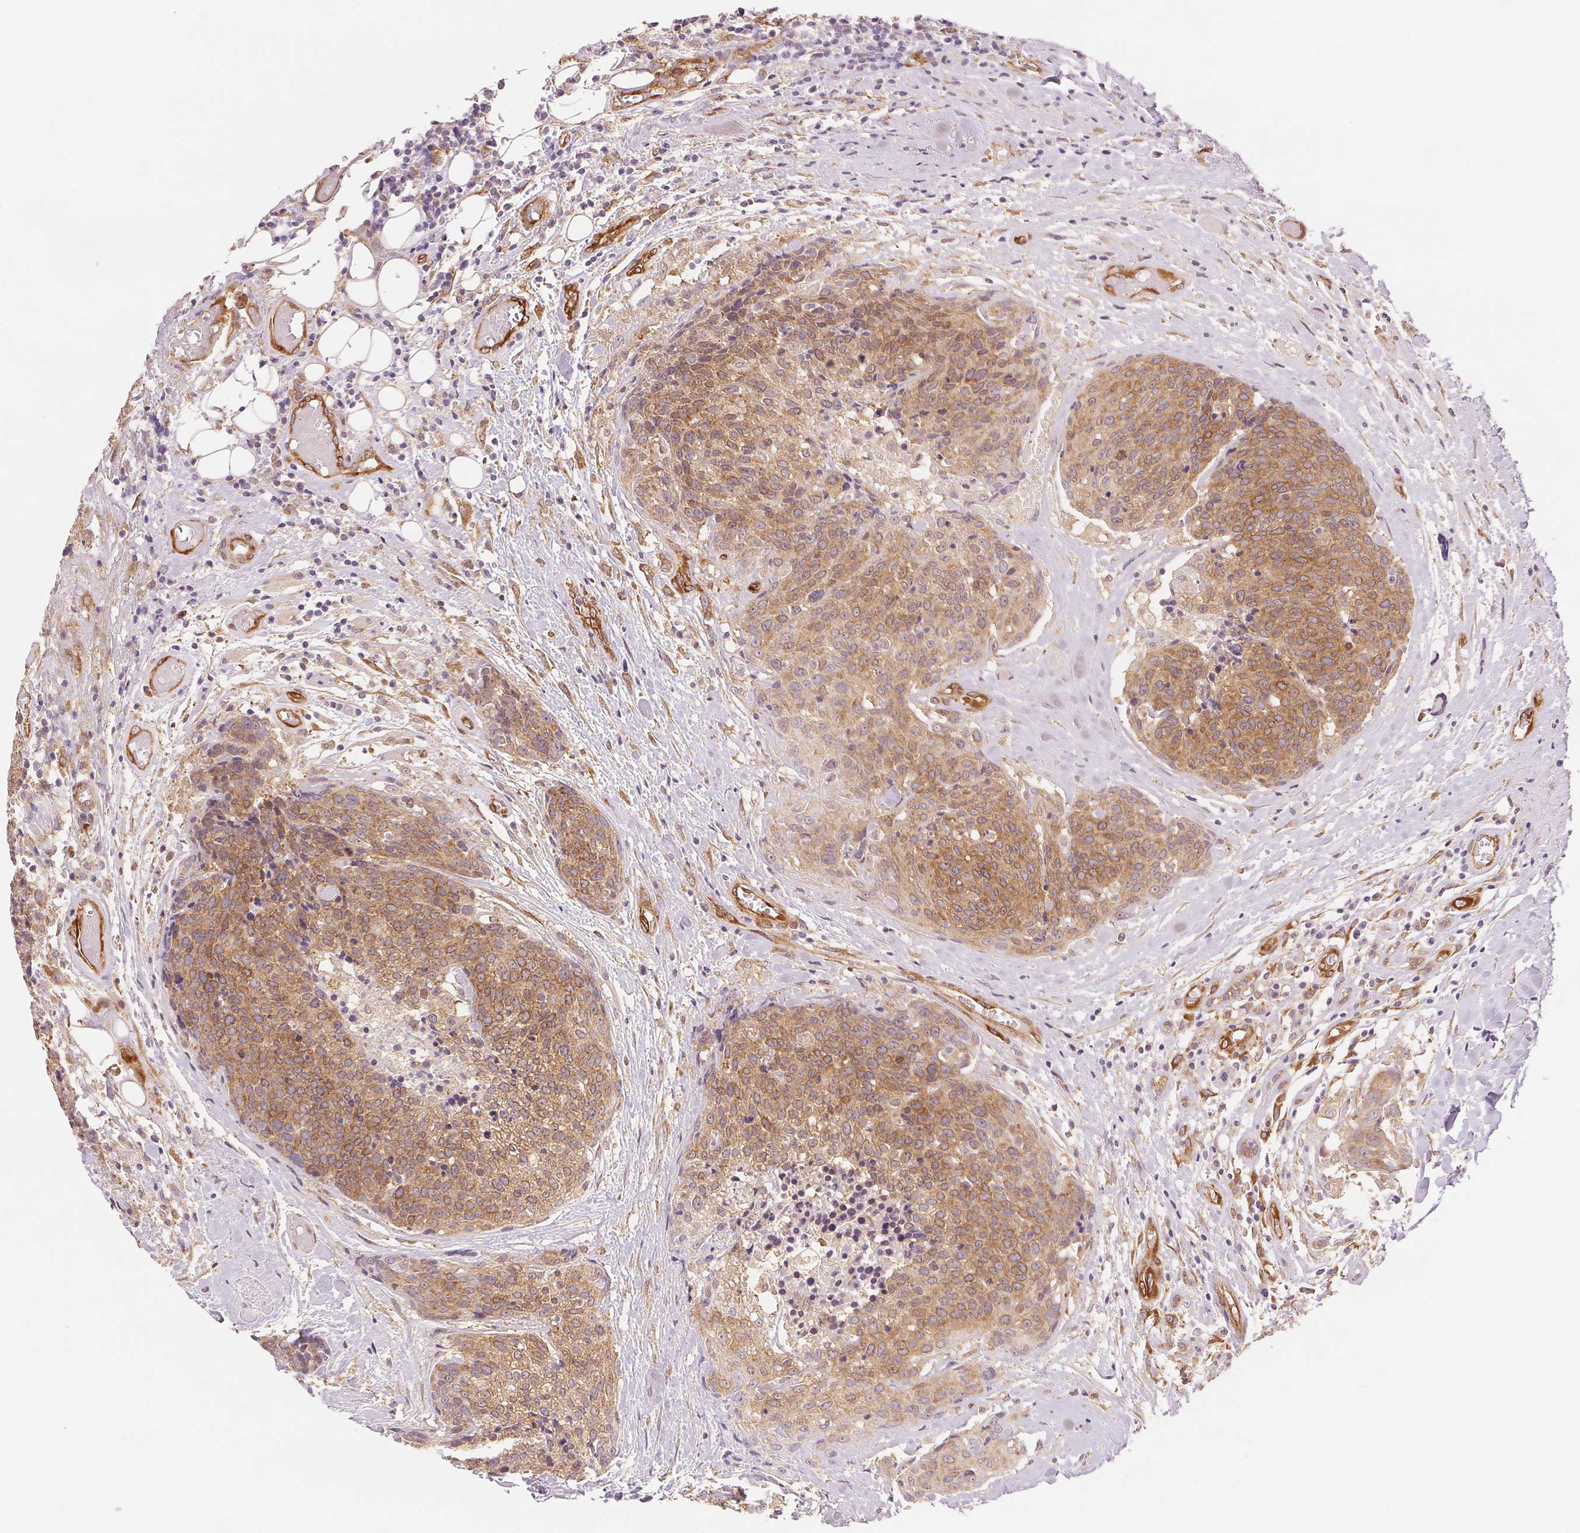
{"staining": {"intensity": "moderate", "quantity": ">75%", "location": "cytoplasmic/membranous"}, "tissue": "head and neck cancer", "cell_type": "Tumor cells", "image_type": "cancer", "snomed": [{"axis": "morphology", "description": "Squamous cell carcinoma, NOS"}, {"axis": "topography", "description": "Oral tissue"}, {"axis": "topography", "description": "Head-Neck"}], "caption": "Immunohistochemical staining of head and neck squamous cell carcinoma exhibits medium levels of moderate cytoplasmic/membranous expression in approximately >75% of tumor cells.", "gene": "DIAPH2", "patient": {"sex": "male", "age": 64}}